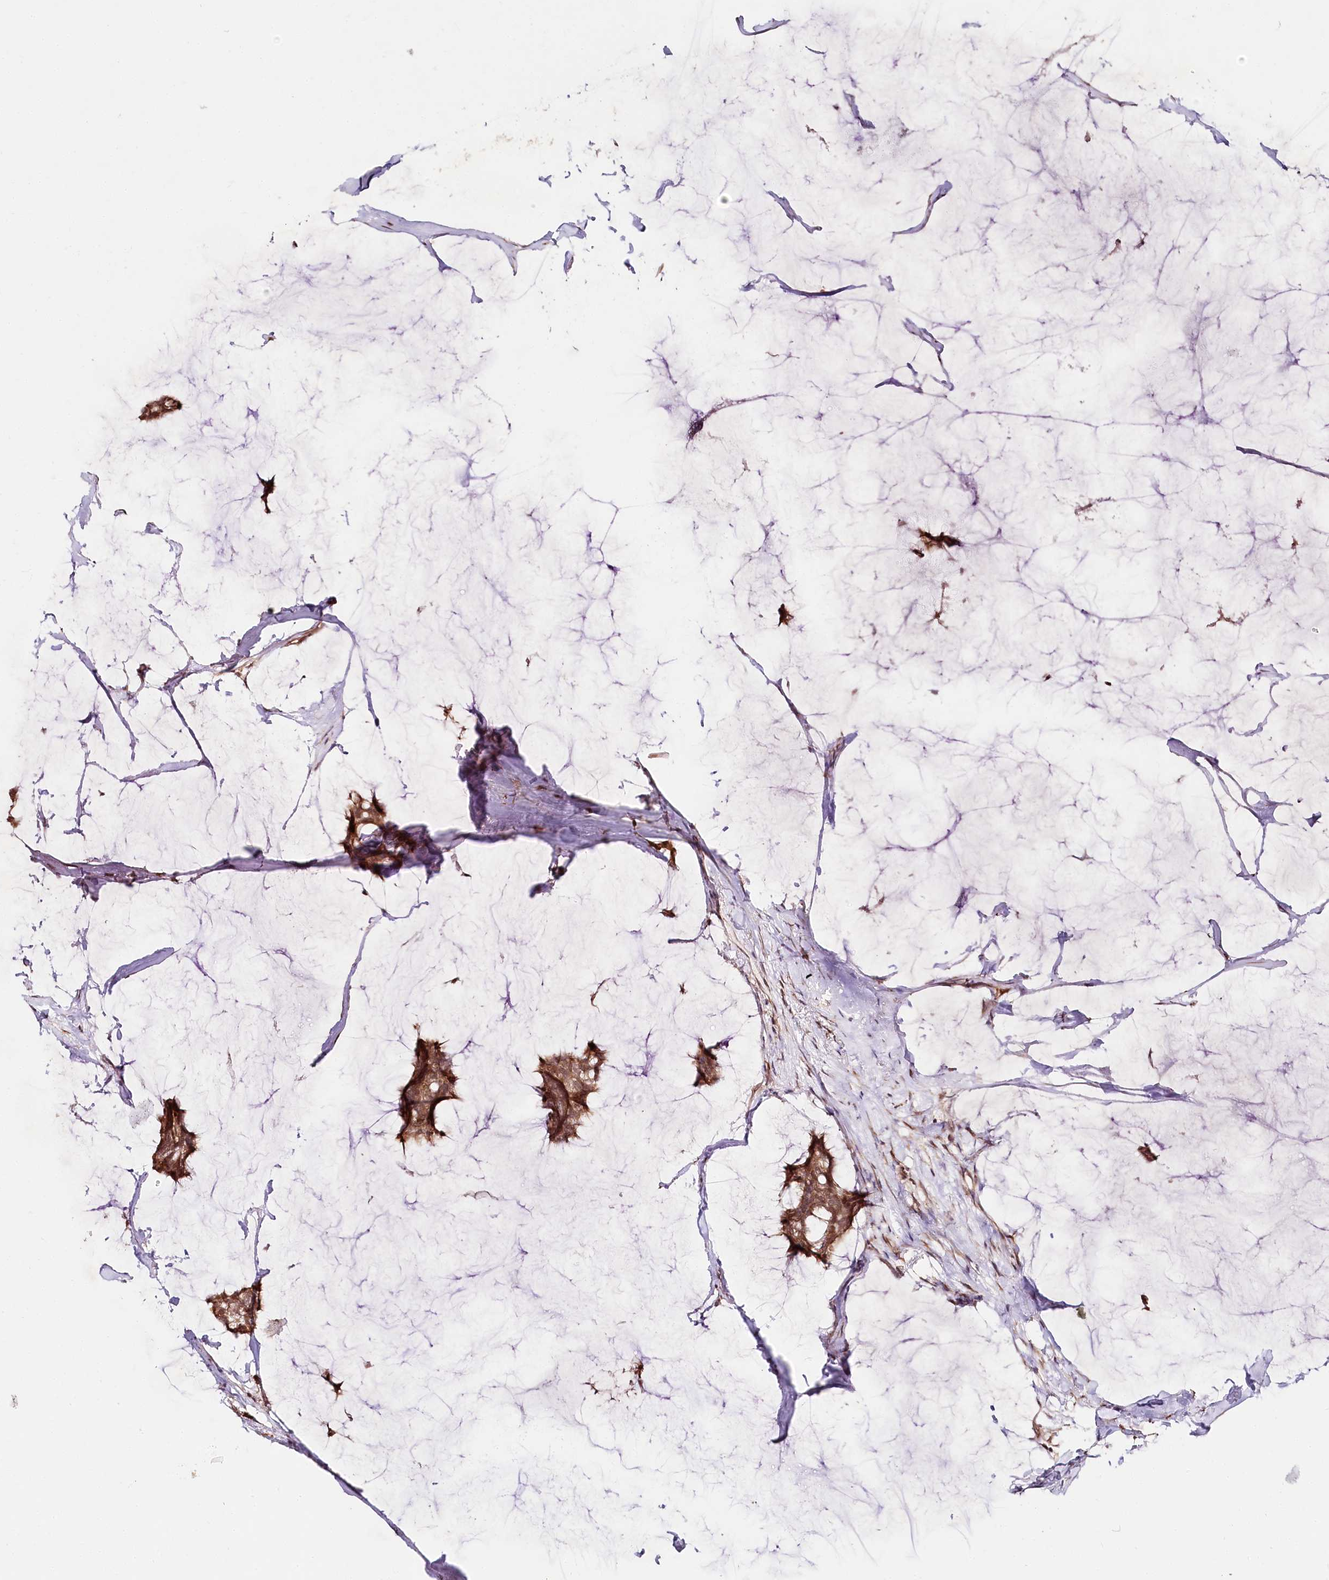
{"staining": {"intensity": "moderate", "quantity": ">75%", "location": "cytoplasmic/membranous,nuclear"}, "tissue": "breast cancer", "cell_type": "Tumor cells", "image_type": "cancer", "snomed": [{"axis": "morphology", "description": "Duct carcinoma"}, {"axis": "topography", "description": "Breast"}], "caption": "This histopathology image displays immunohistochemistry staining of breast cancer (intraductal carcinoma), with medium moderate cytoplasmic/membranous and nuclear positivity in about >75% of tumor cells.", "gene": "ENSG00000144785", "patient": {"sex": "female", "age": 93}}